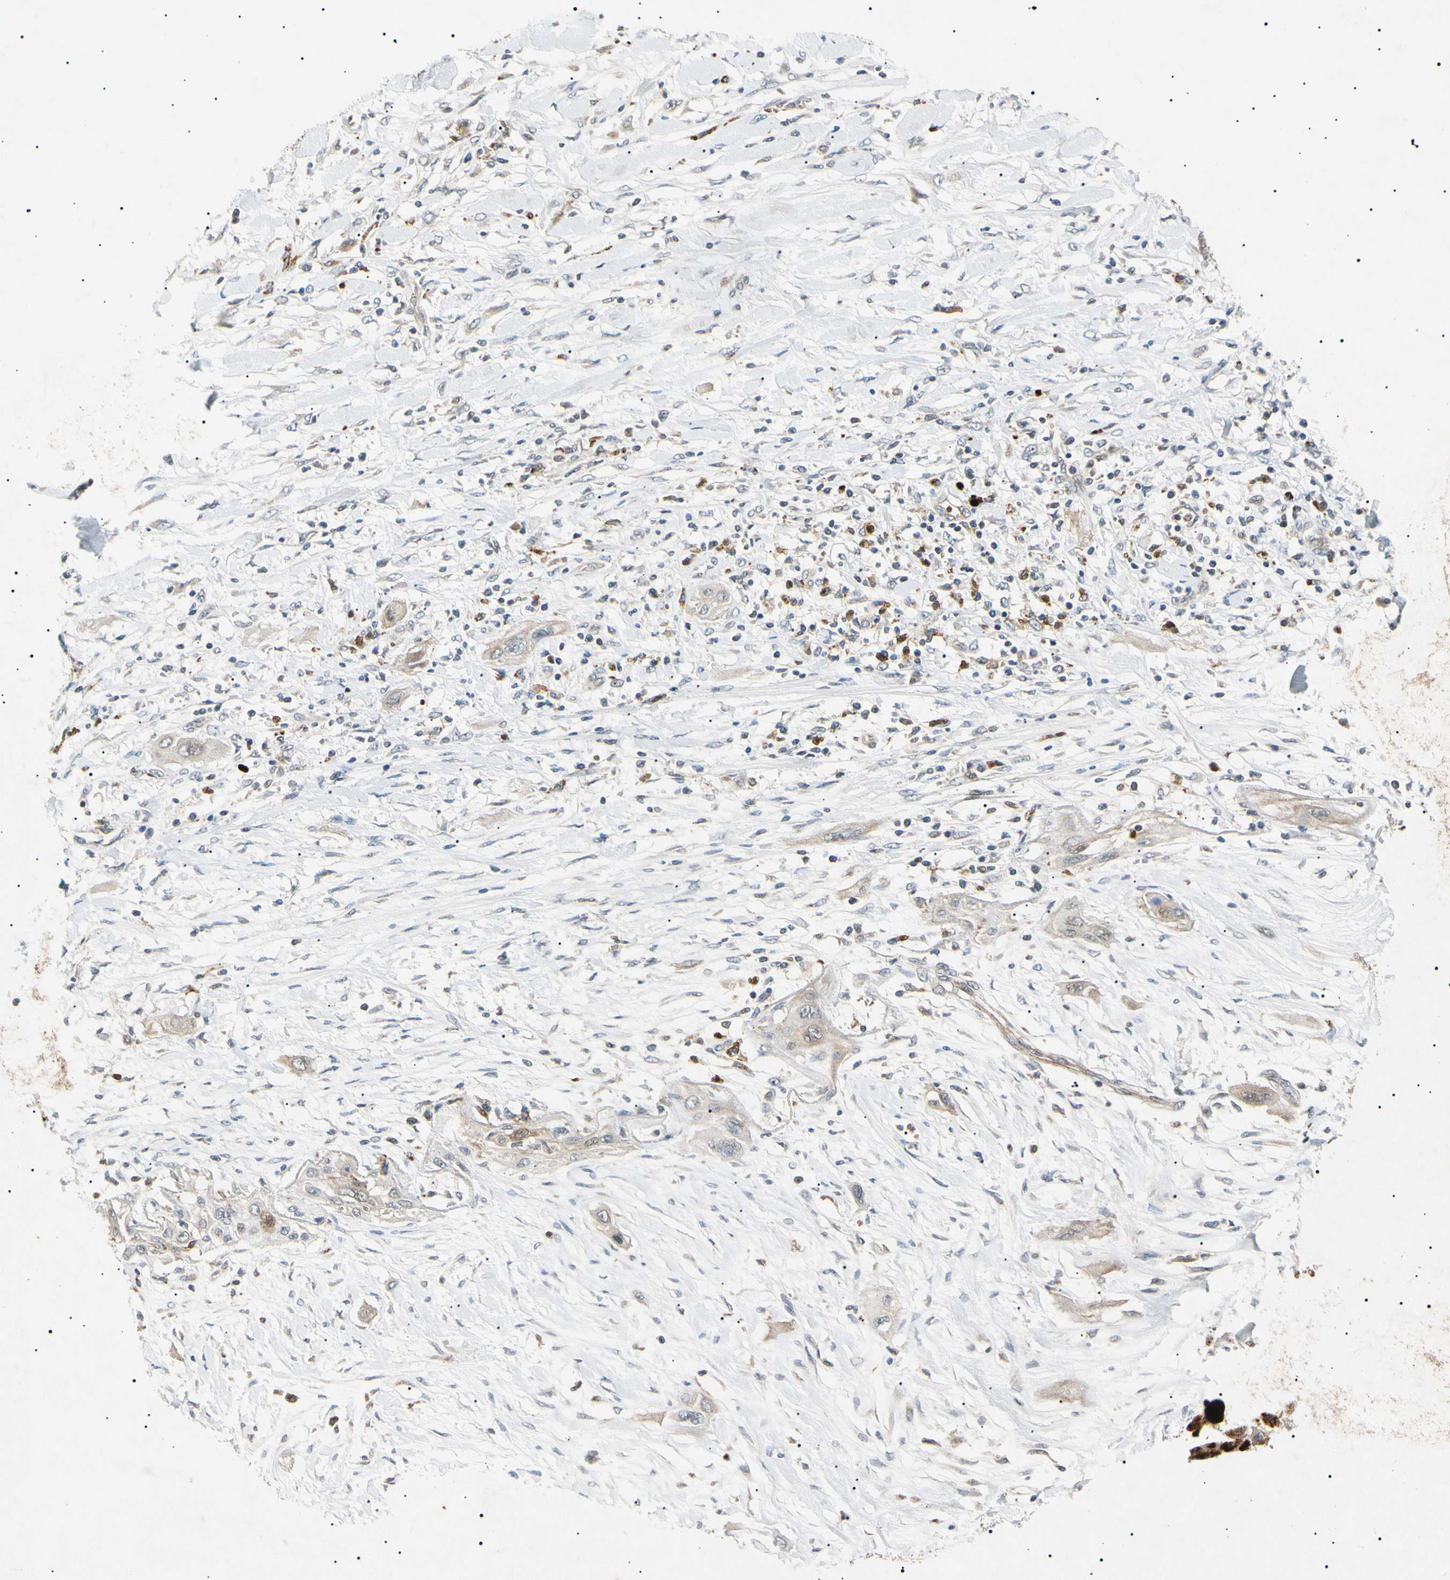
{"staining": {"intensity": "weak", "quantity": ">75%", "location": "cytoplasmic/membranous"}, "tissue": "lung cancer", "cell_type": "Tumor cells", "image_type": "cancer", "snomed": [{"axis": "morphology", "description": "Squamous cell carcinoma, NOS"}, {"axis": "topography", "description": "Lung"}], "caption": "Immunohistochemical staining of lung cancer reveals low levels of weak cytoplasmic/membranous protein staining in approximately >75% of tumor cells. (DAB (3,3'-diaminobenzidine) = brown stain, brightfield microscopy at high magnification).", "gene": "TUBB4A", "patient": {"sex": "female", "age": 47}}